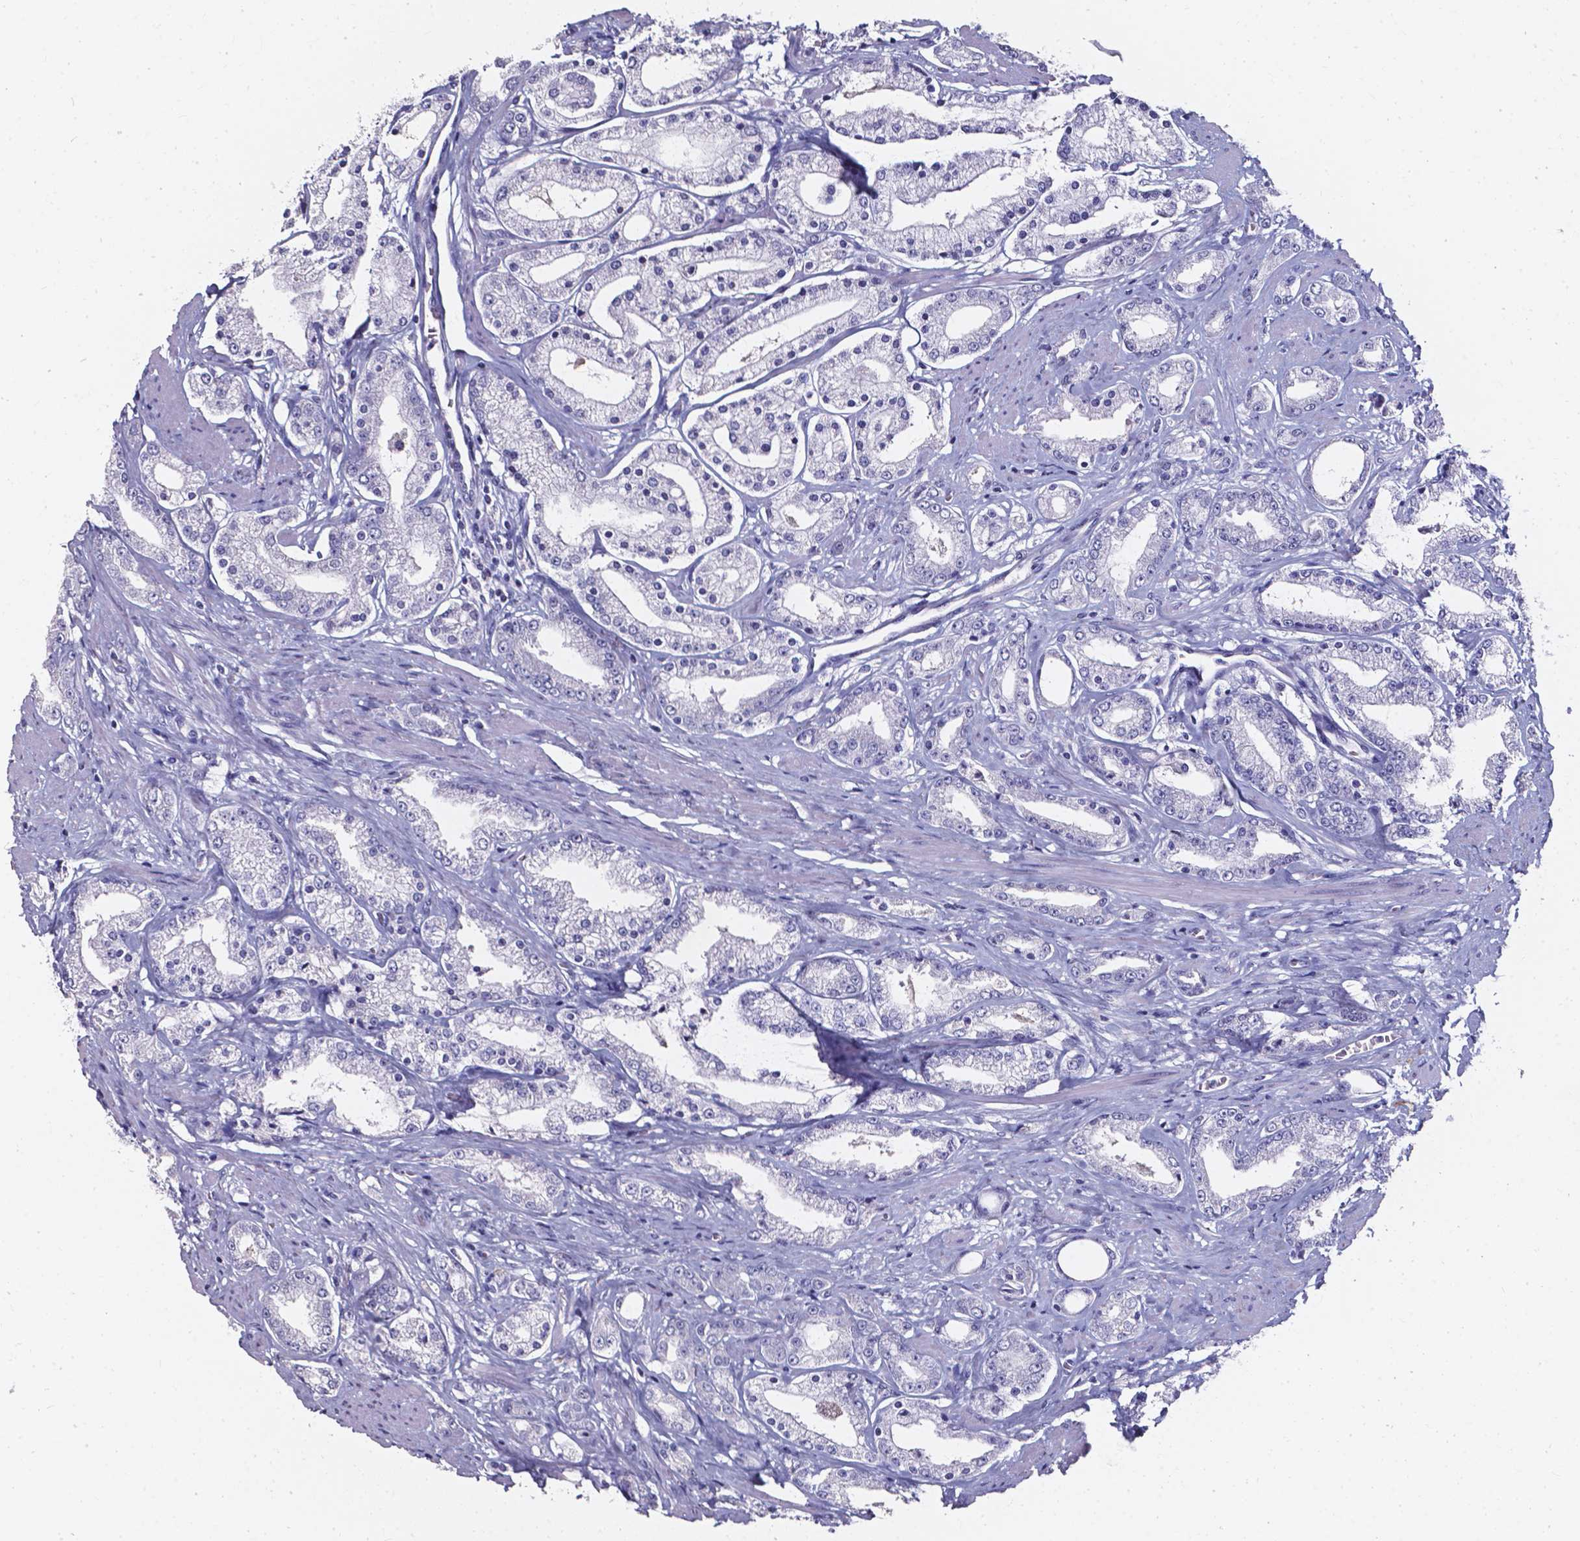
{"staining": {"intensity": "negative", "quantity": "none", "location": "none"}, "tissue": "prostate cancer", "cell_type": "Tumor cells", "image_type": "cancer", "snomed": [{"axis": "morphology", "description": "Adenocarcinoma, High grade"}, {"axis": "topography", "description": "Prostate"}], "caption": "High magnification brightfield microscopy of prostate cancer stained with DAB (3,3'-diaminobenzidine) (brown) and counterstained with hematoxylin (blue): tumor cells show no significant positivity.", "gene": "AKR1B10", "patient": {"sex": "male", "age": 67}}